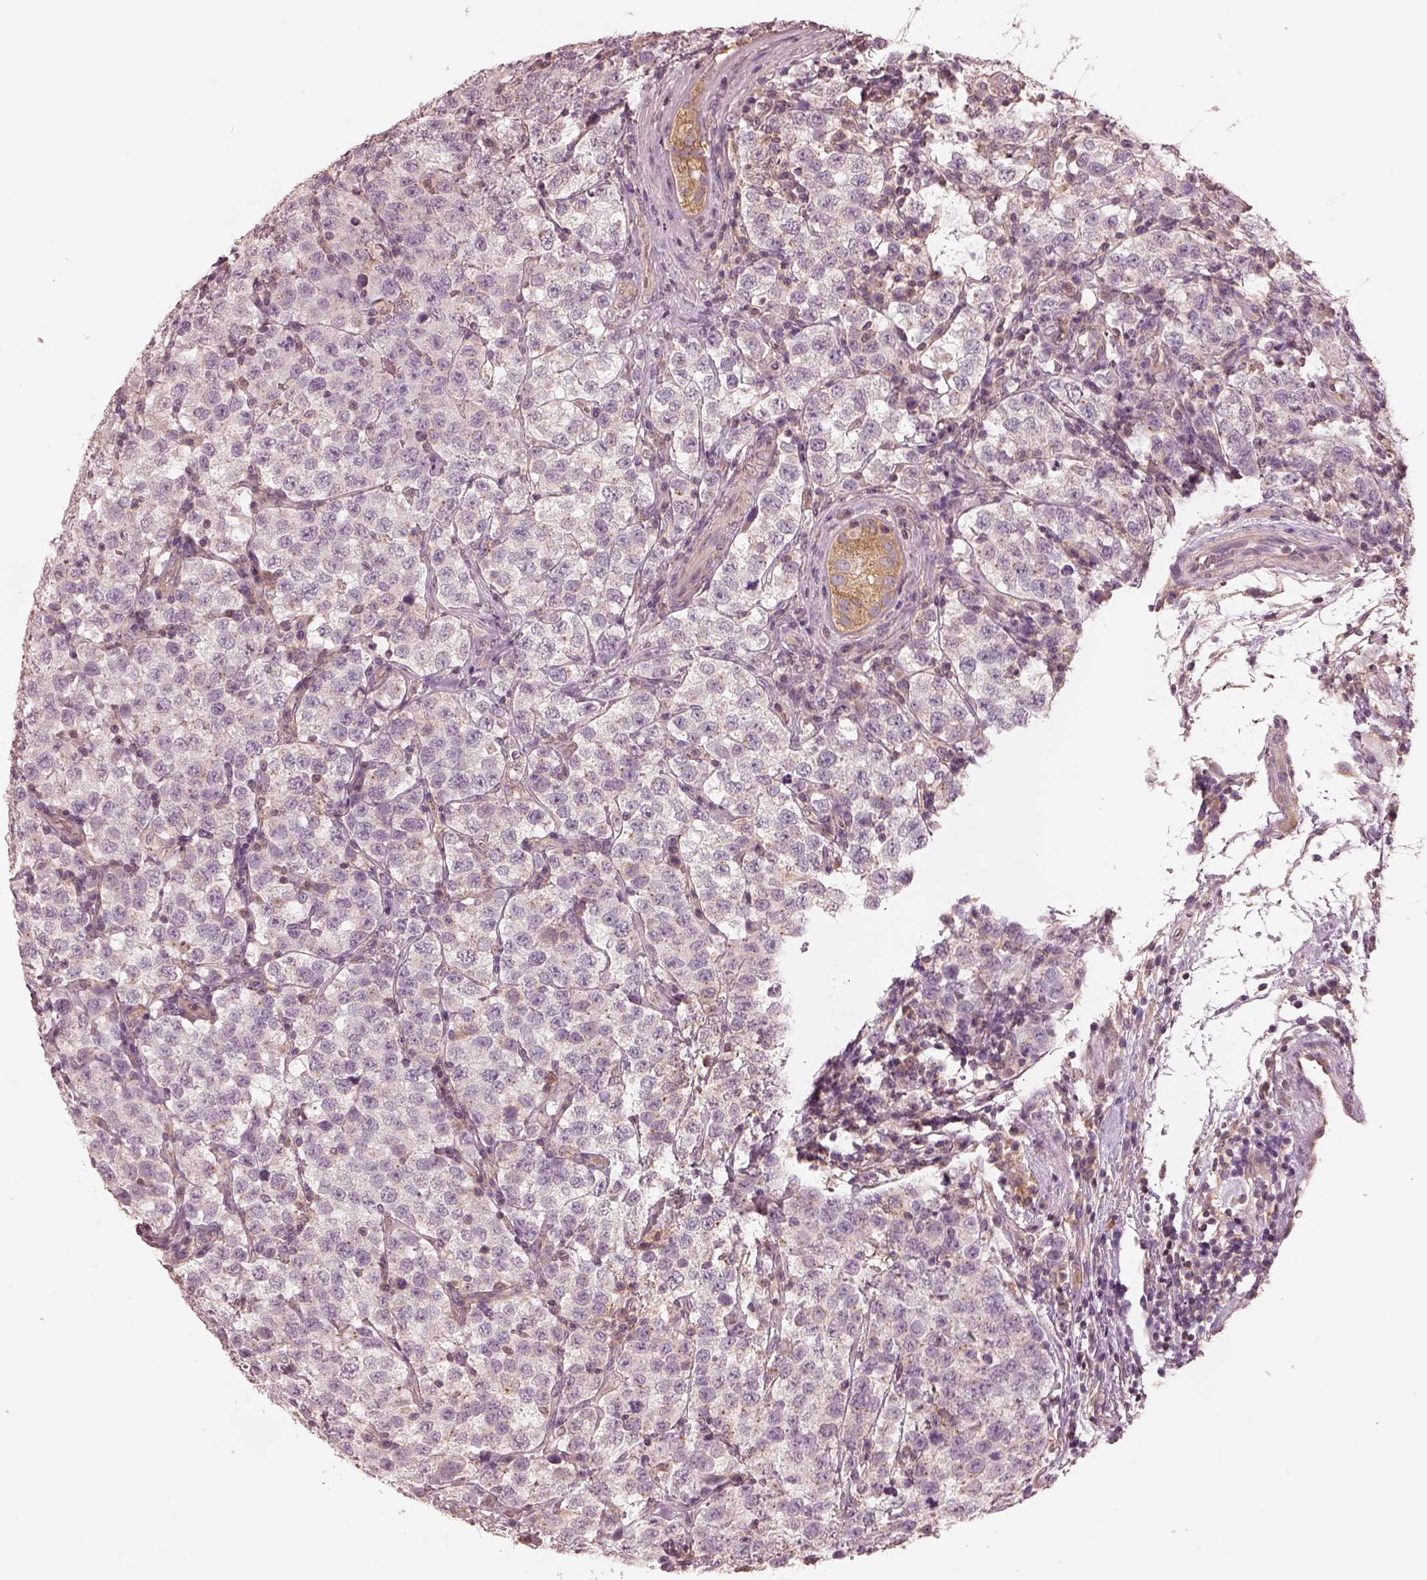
{"staining": {"intensity": "negative", "quantity": "none", "location": "none"}, "tissue": "testis cancer", "cell_type": "Tumor cells", "image_type": "cancer", "snomed": [{"axis": "morphology", "description": "Seminoma, NOS"}, {"axis": "topography", "description": "Testis"}], "caption": "A micrograph of testis cancer (seminoma) stained for a protein demonstrates no brown staining in tumor cells.", "gene": "PRKACG", "patient": {"sex": "male", "age": 34}}